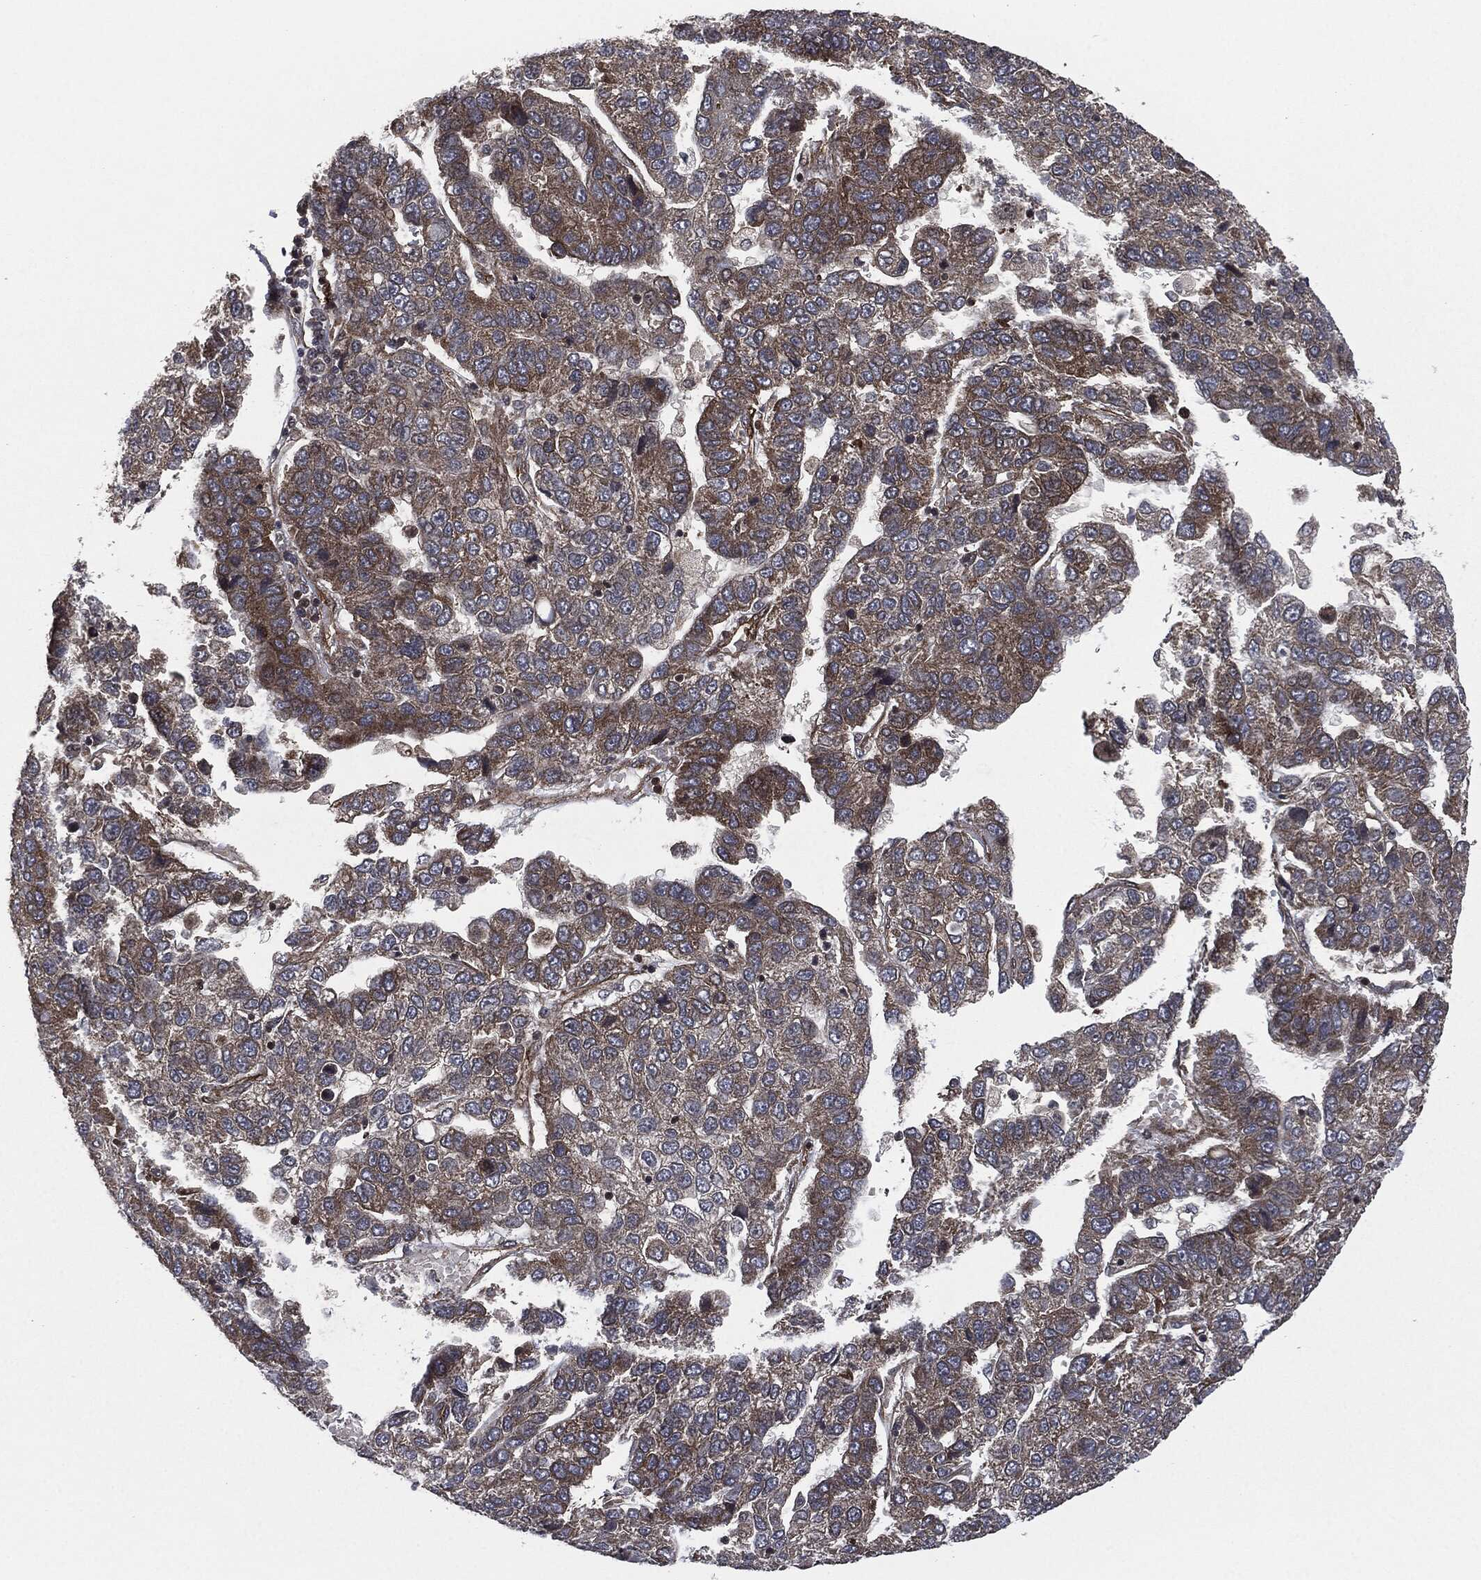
{"staining": {"intensity": "moderate", "quantity": "25%-75%", "location": "cytoplasmic/membranous"}, "tissue": "pancreatic cancer", "cell_type": "Tumor cells", "image_type": "cancer", "snomed": [{"axis": "morphology", "description": "Adenocarcinoma, NOS"}, {"axis": "topography", "description": "Pancreas"}], "caption": "Moderate cytoplasmic/membranous protein staining is appreciated in about 25%-75% of tumor cells in pancreatic cancer (adenocarcinoma).", "gene": "HRAS", "patient": {"sex": "female", "age": 61}}